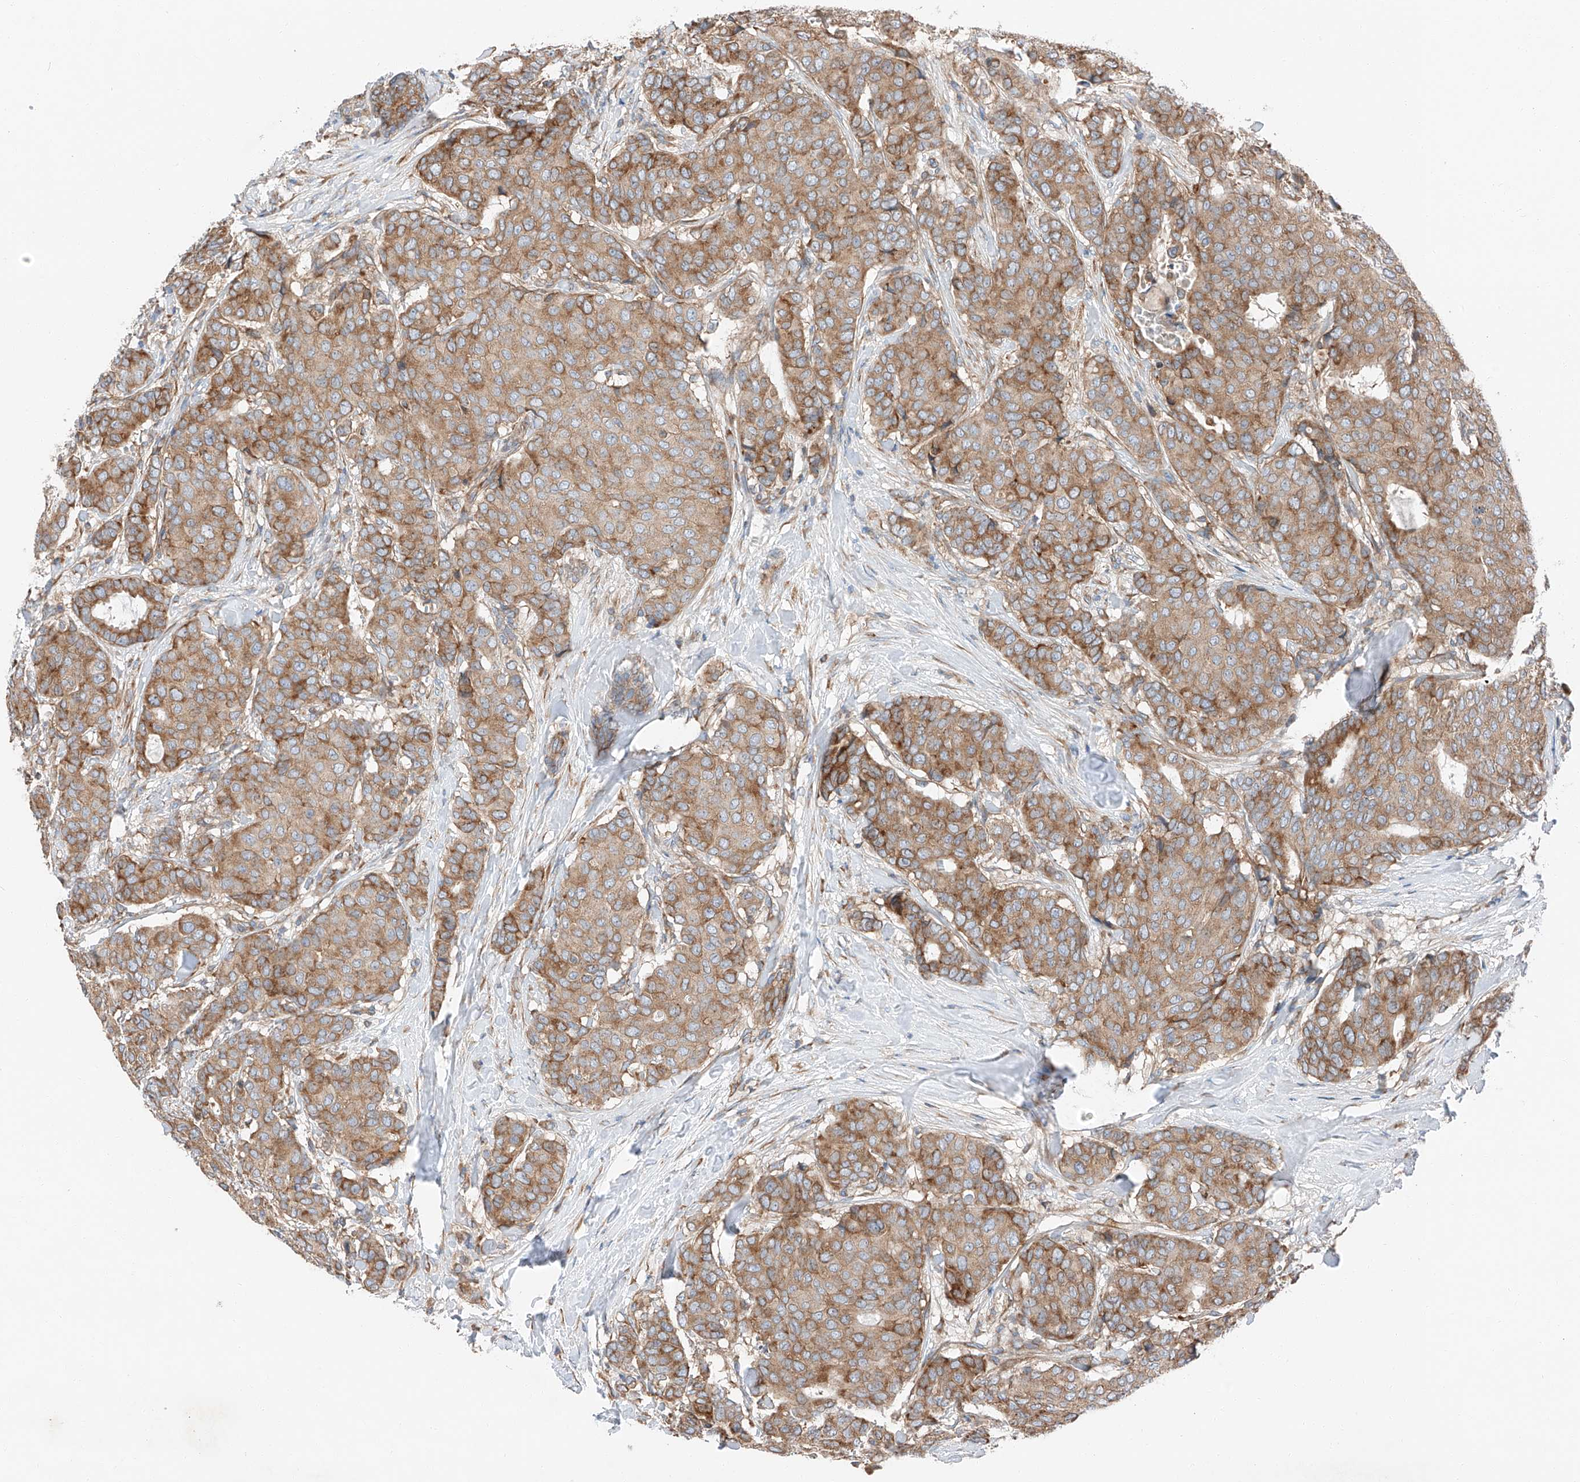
{"staining": {"intensity": "strong", "quantity": ">75%", "location": "cytoplasmic/membranous"}, "tissue": "breast cancer", "cell_type": "Tumor cells", "image_type": "cancer", "snomed": [{"axis": "morphology", "description": "Duct carcinoma"}, {"axis": "topography", "description": "Breast"}], "caption": "About >75% of tumor cells in human intraductal carcinoma (breast) show strong cytoplasmic/membranous protein expression as visualized by brown immunohistochemical staining.", "gene": "ZC3H15", "patient": {"sex": "female", "age": 75}}